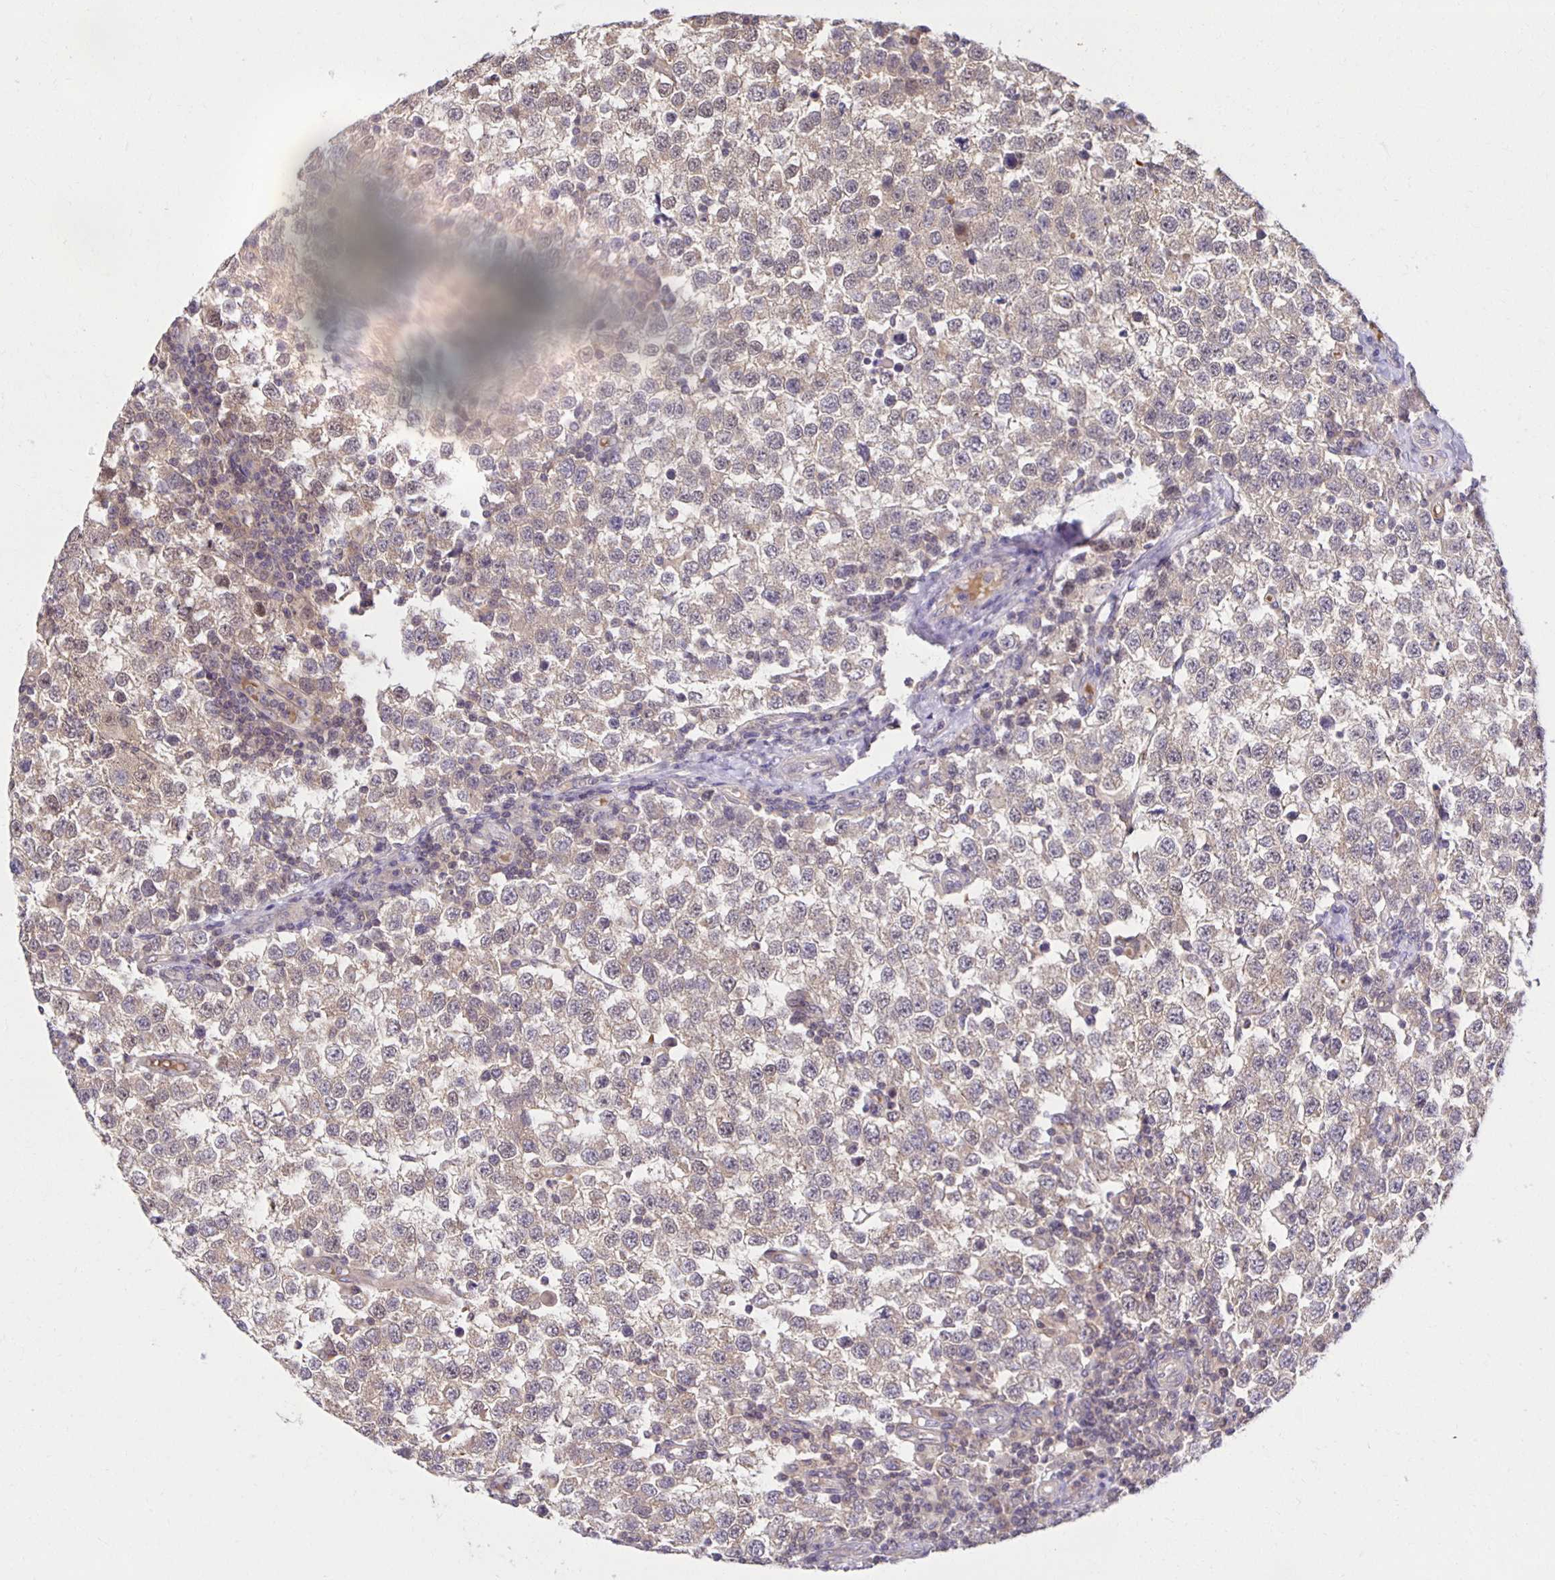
{"staining": {"intensity": "weak", "quantity": "25%-75%", "location": "cytoplasmic/membranous"}, "tissue": "testis cancer", "cell_type": "Tumor cells", "image_type": "cancer", "snomed": [{"axis": "morphology", "description": "Seminoma, NOS"}, {"axis": "topography", "description": "Testis"}], "caption": "Immunohistochemistry (IHC) histopathology image of testis seminoma stained for a protein (brown), which demonstrates low levels of weak cytoplasmic/membranous staining in about 25%-75% of tumor cells.", "gene": "MIEN1", "patient": {"sex": "male", "age": 34}}